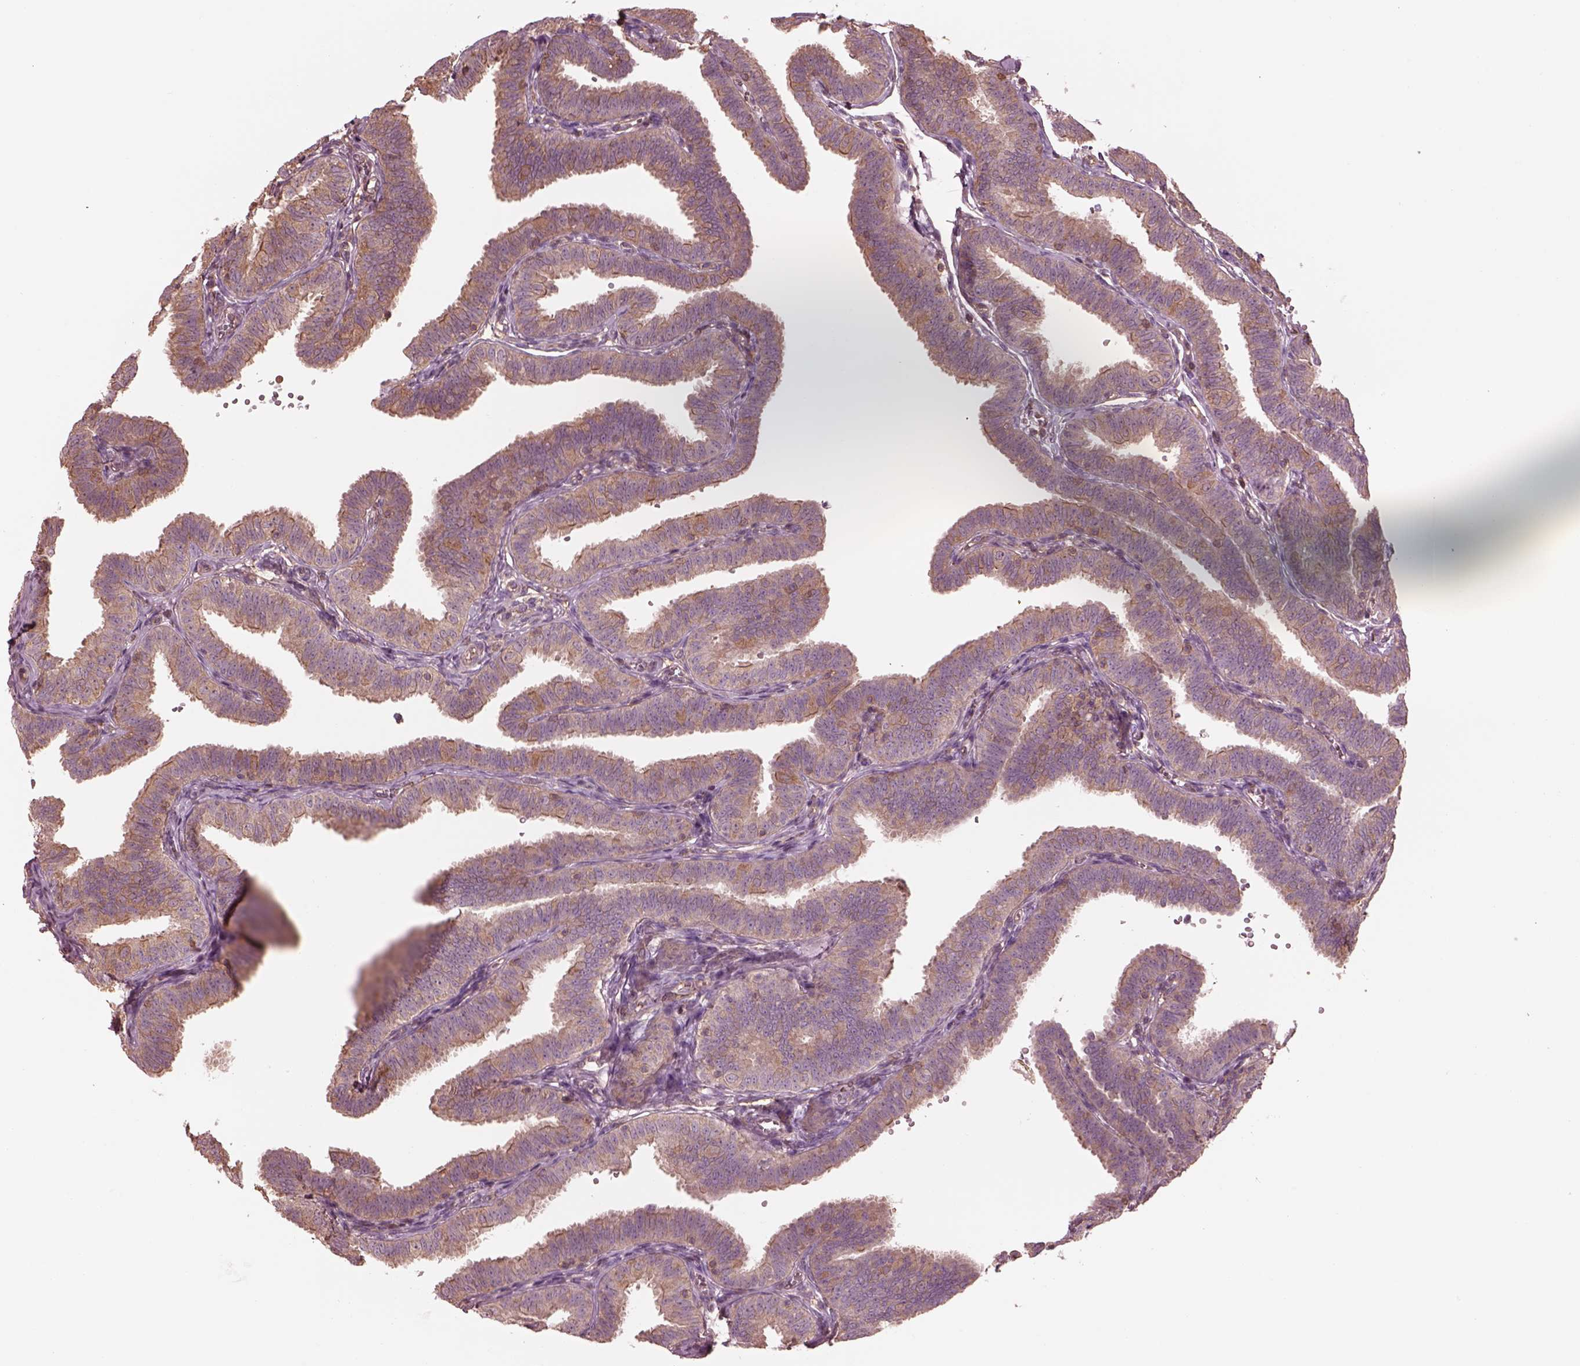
{"staining": {"intensity": "moderate", "quantity": ">75%", "location": "cytoplasmic/membranous"}, "tissue": "fallopian tube", "cell_type": "Glandular cells", "image_type": "normal", "snomed": [{"axis": "morphology", "description": "Normal tissue, NOS"}, {"axis": "topography", "description": "Fallopian tube"}], "caption": "Immunohistochemistry photomicrograph of unremarkable fallopian tube stained for a protein (brown), which reveals medium levels of moderate cytoplasmic/membranous expression in about >75% of glandular cells.", "gene": "STK33", "patient": {"sex": "female", "age": 25}}